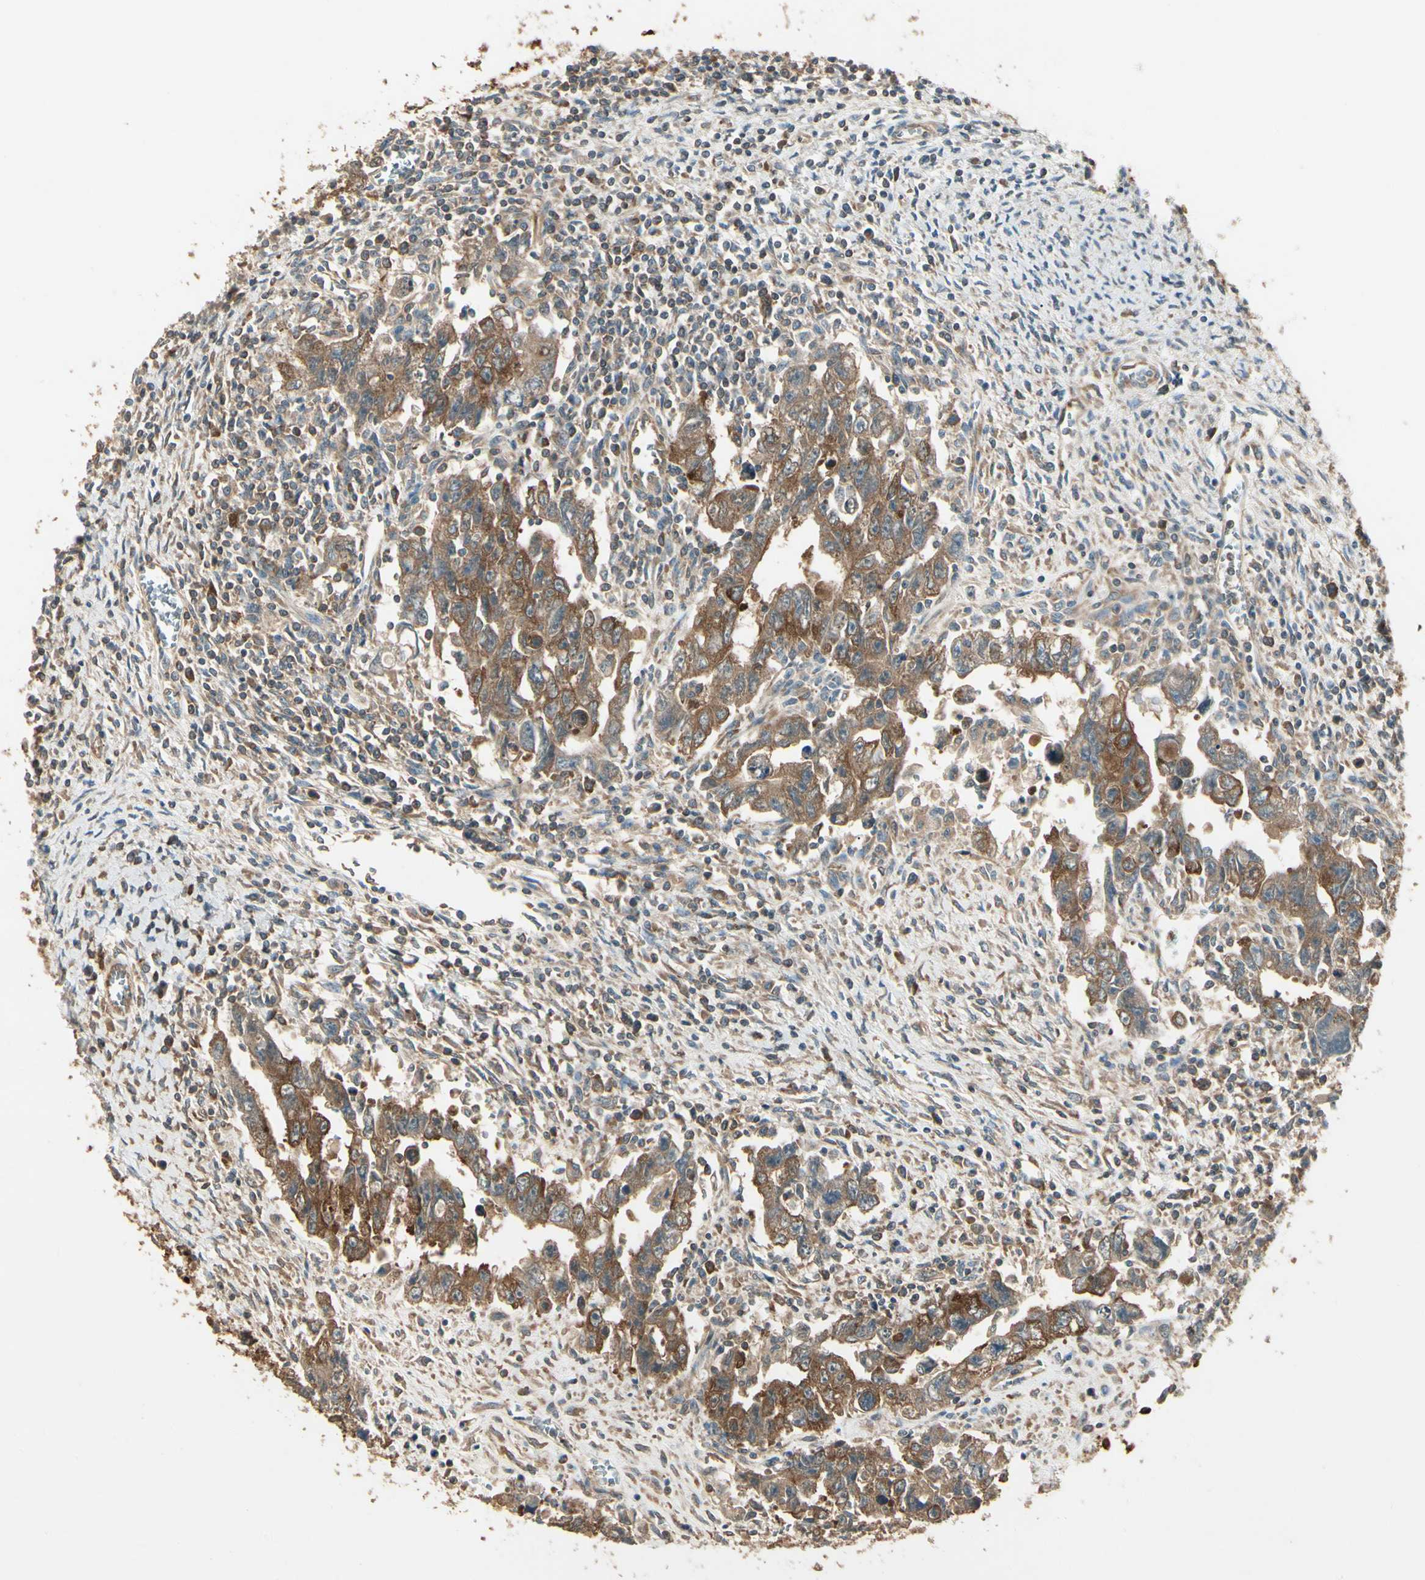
{"staining": {"intensity": "moderate", "quantity": ">75%", "location": "cytoplasmic/membranous"}, "tissue": "testis cancer", "cell_type": "Tumor cells", "image_type": "cancer", "snomed": [{"axis": "morphology", "description": "Carcinoma, Embryonal, NOS"}, {"axis": "topography", "description": "Testis"}], "caption": "Testis cancer (embryonal carcinoma) stained with a protein marker demonstrates moderate staining in tumor cells.", "gene": "CCT7", "patient": {"sex": "male", "age": 28}}